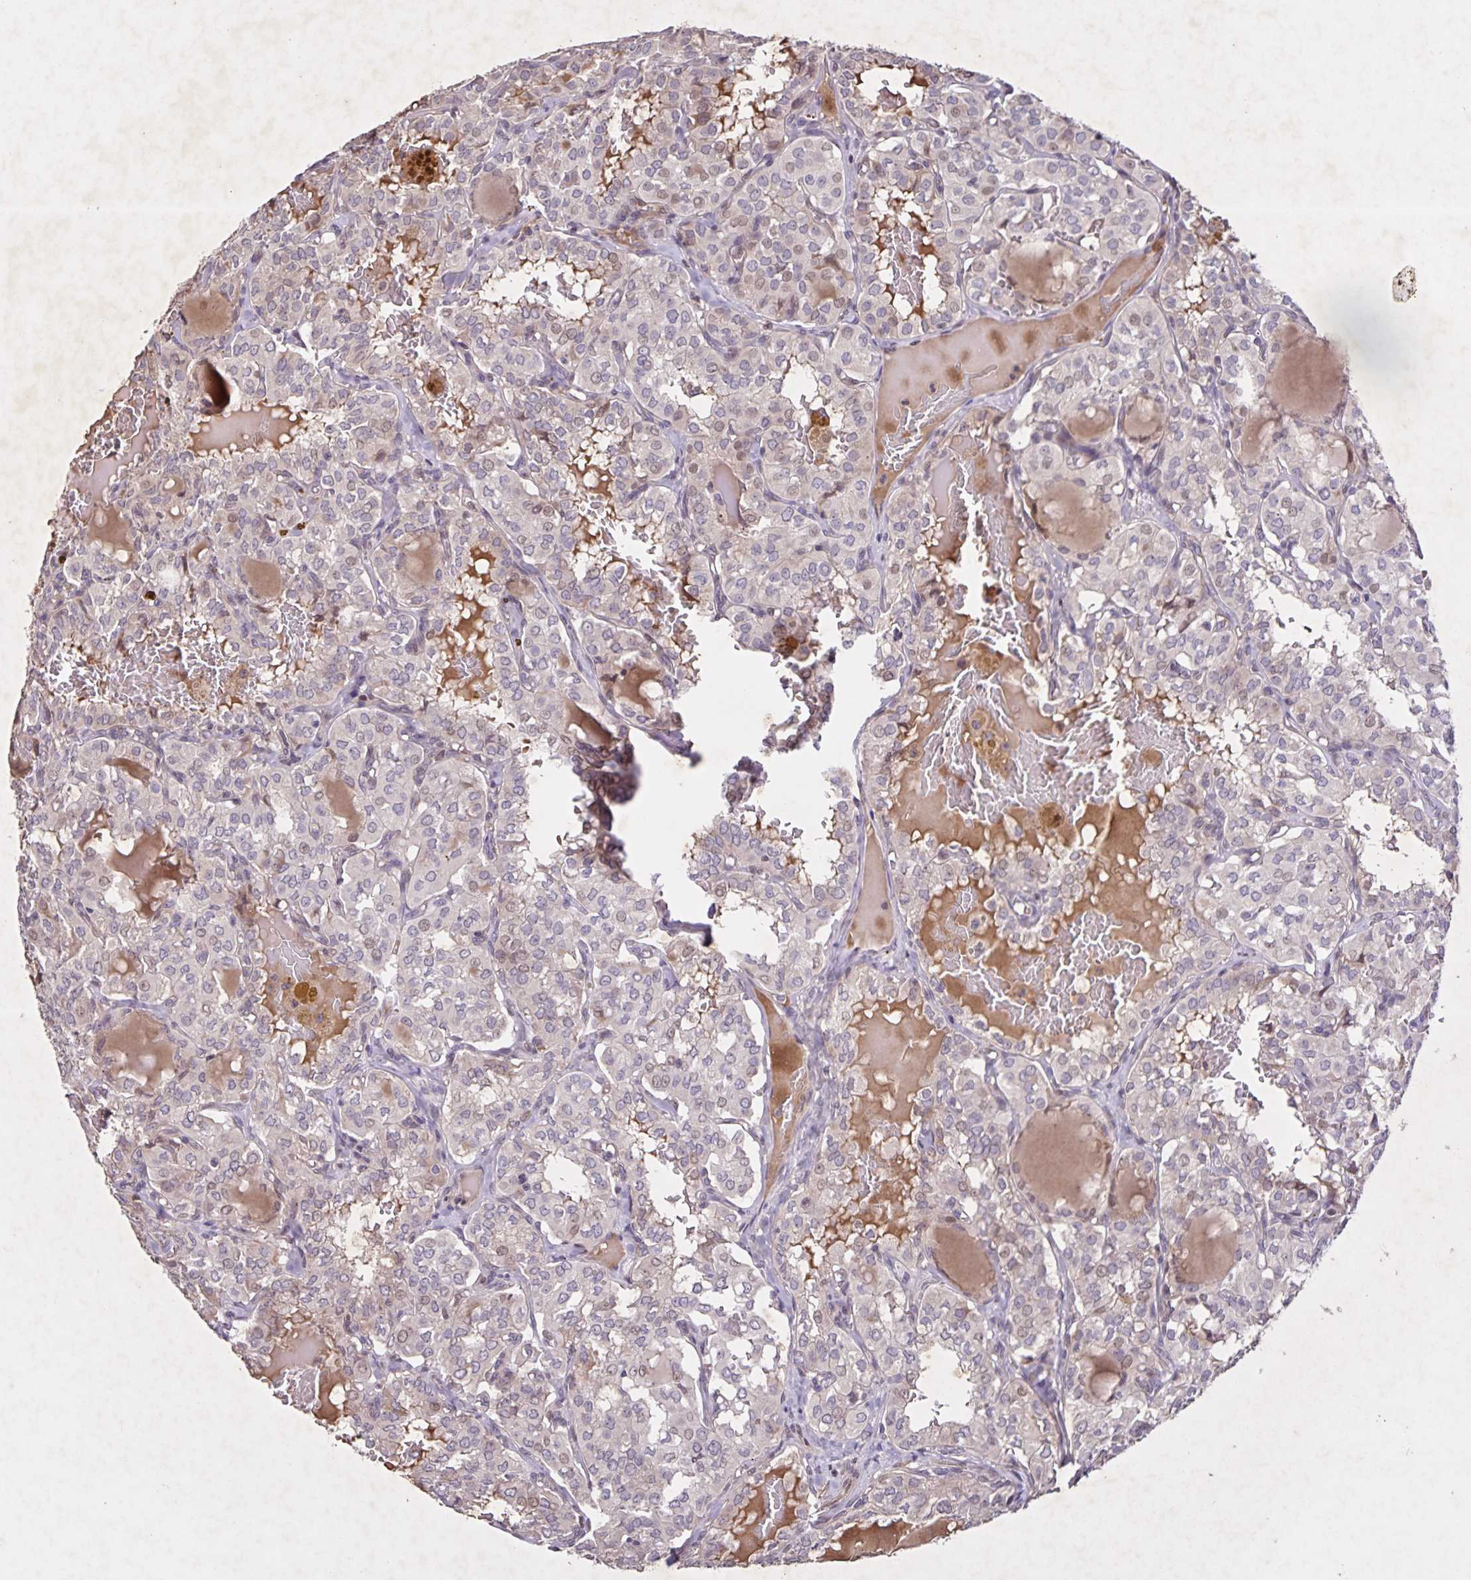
{"staining": {"intensity": "weak", "quantity": "<25%", "location": "nuclear"}, "tissue": "thyroid cancer", "cell_type": "Tumor cells", "image_type": "cancer", "snomed": [{"axis": "morphology", "description": "Papillary adenocarcinoma, NOS"}, {"axis": "topography", "description": "Thyroid gland"}], "caption": "Immunohistochemical staining of thyroid cancer displays no significant expression in tumor cells. The staining is performed using DAB brown chromogen with nuclei counter-stained in using hematoxylin.", "gene": "GDF2", "patient": {"sex": "male", "age": 20}}